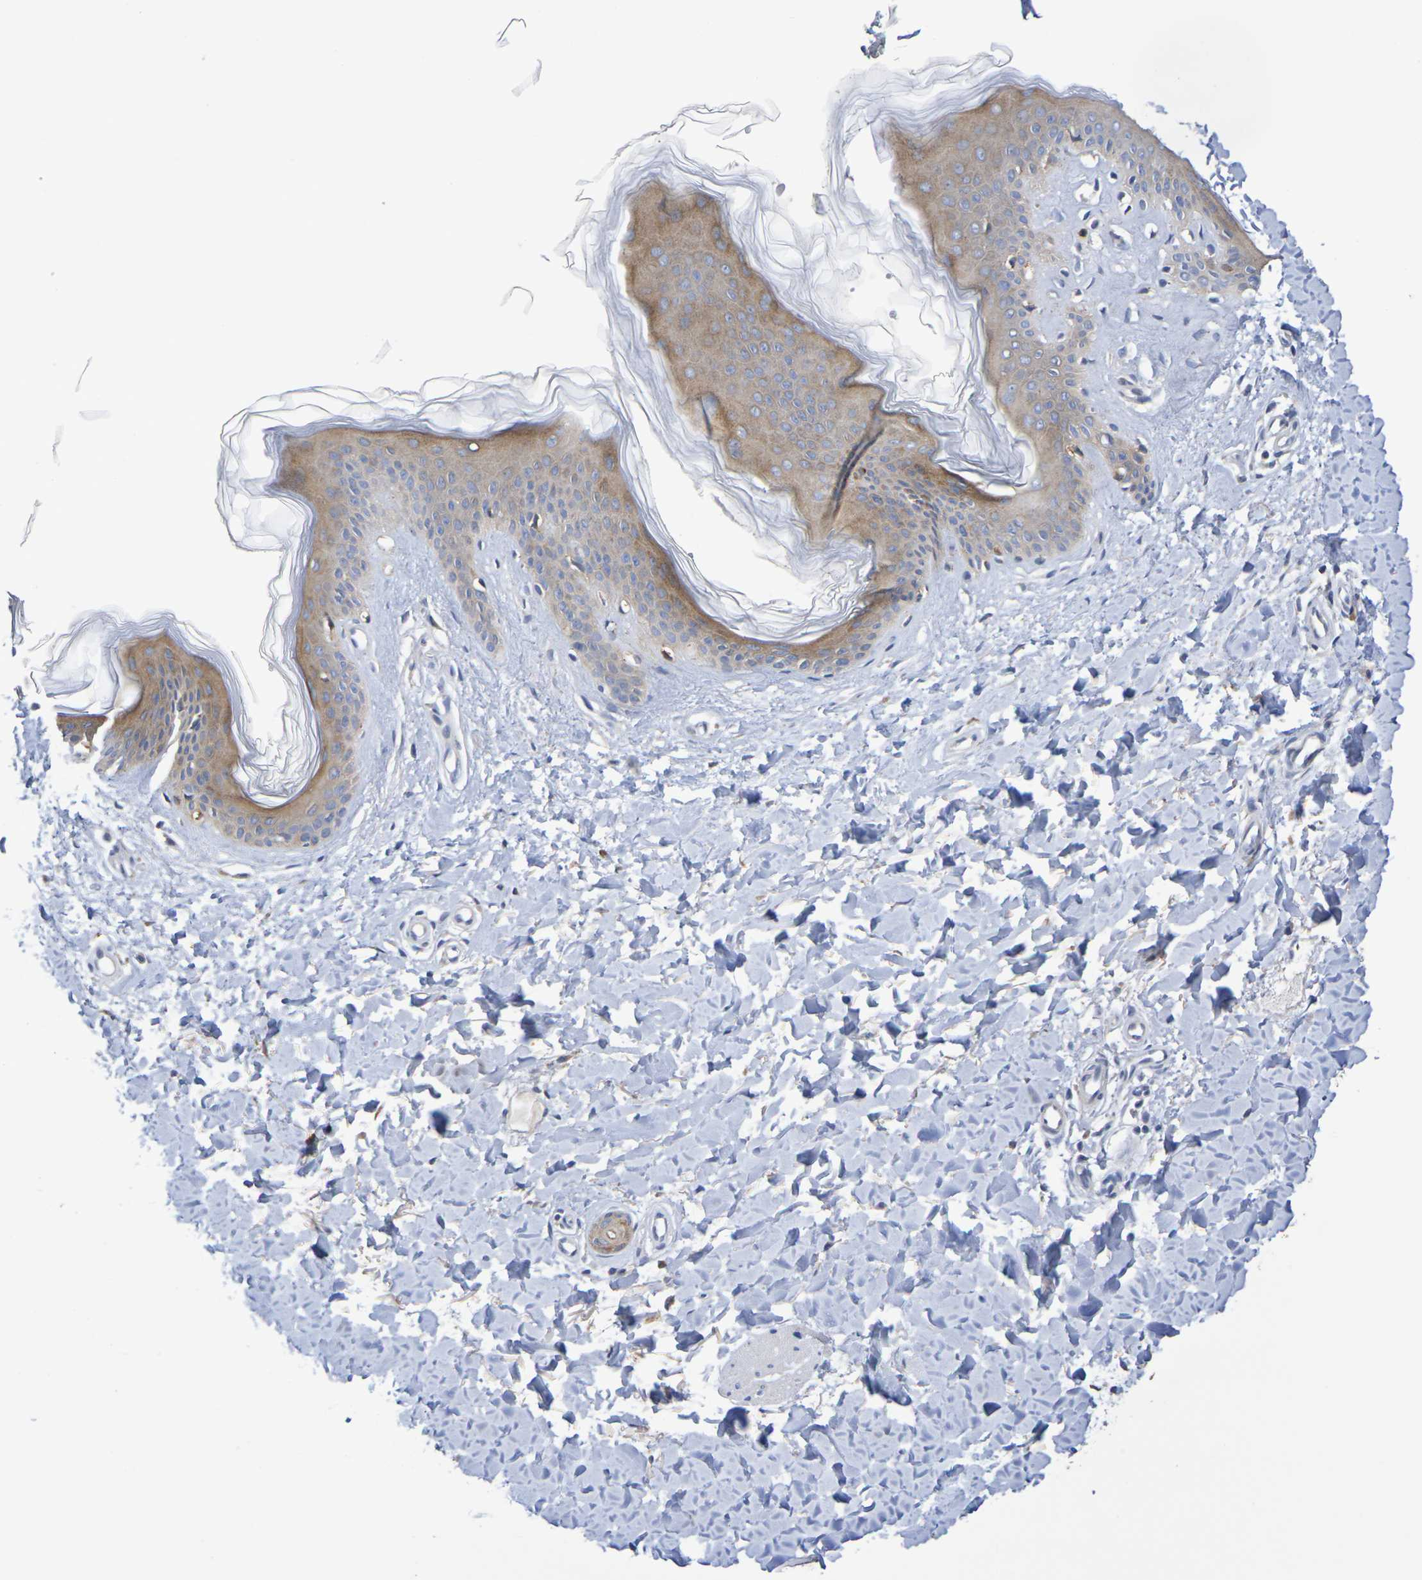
{"staining": {"intensity": "moderate", "quantity": "<25%", "location": "cytoplasmic/membranous"}, "tissue": "skin", "cell_type": "Fibroblasts", "image_type": "normal", "snomed": [{"axis": "morphology", "description": "Normal tissue, NOS"}, {"axis": "topography", "description": "Skin"}], "caption": "A high-resolution micrograph shows immunohistochemistry (IHC) staining of unremarkable skin, which demonstrates moderate cytoplasmic/membranous staining in about <25% of fibroblasts.", "gene": "SDC4", "patient": {"sex": "female", "age": 41}}